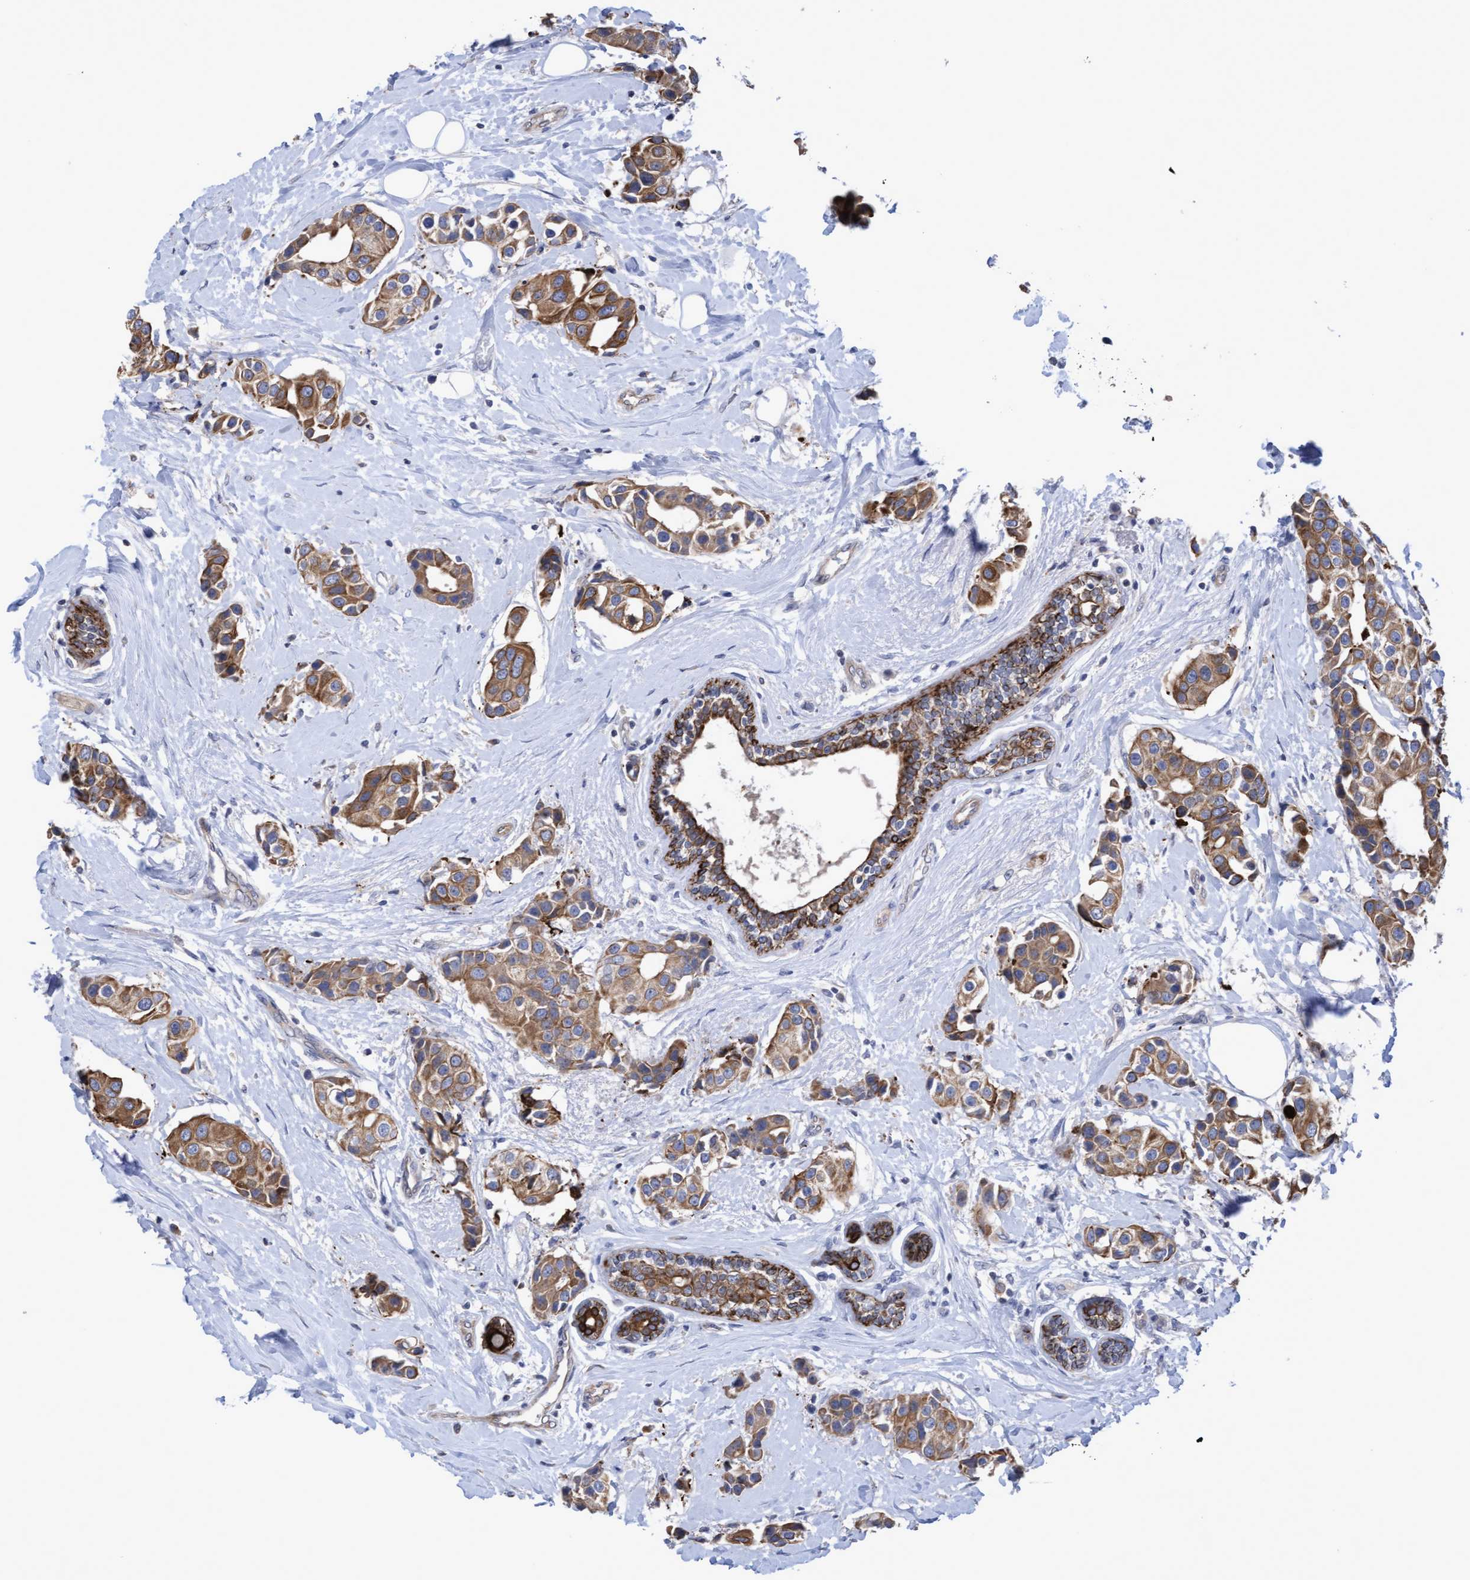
{"staining": {"intensity": "moderate", "quantity": ">75%", "location": "cytoplasmic/membranous"}, "tissue": "breast cancer", "cell_type": "Tumor cells", "image_type": "cancer", "snomed": [{"axis": "morphology", "description": "Normal tissue, NOS"}, {"axis": "morphology", "description": "Duct carcinoma"}, {"axis": "topography", "description": "Breast"}], "caption": "Breast cancer stained for a protein exhibits moderate cytoplasmic/membranous positivity in tumor cells. The staining was performed using DAB (3,3'-diaminobenzidine), with brown indicating positive protein expression. Nuclei are stained blue with hematoxylin.", "gene": "KRT24", "patient": {"sex": "female", "age": 39}}